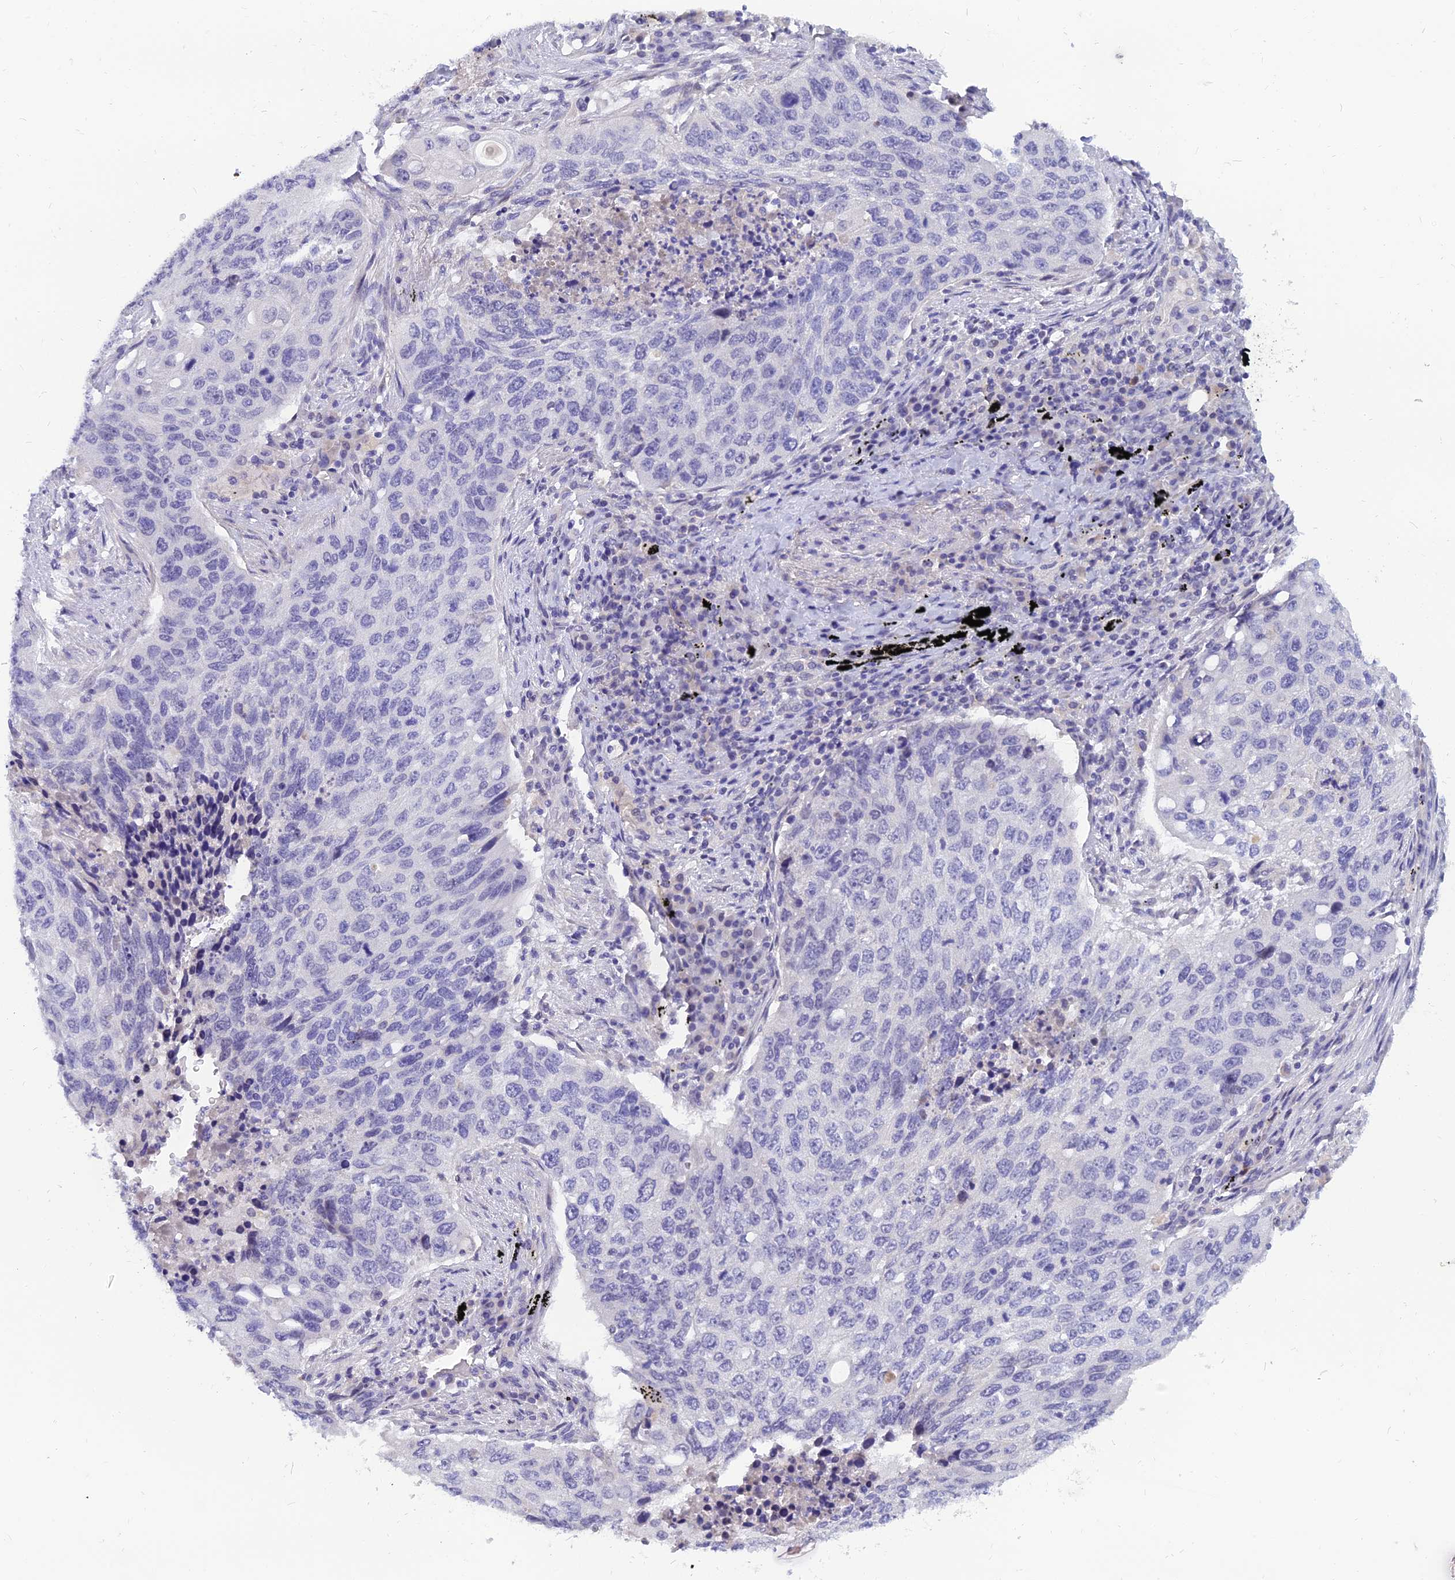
{"staining": {"intensity": "negative", "quantity": "none", "location": "none"}, "tissue": "lung cancer", "cell_type": "Tumor cells", "image_type": "cancer", "snomed": [{"axis": "morphology", "description": "Squamous cell carcinoma, NOS"}, {"axis": "topography", "description": "Lung"}], "caption": "The immunohistochemistry histopathology image has no significant positivity in tumor cells of lung squamous cell carcinoma tissue. Nuclei are stained in blue.", "gene": "TMEM161B", "patient": {"sex": "female", "age": 63}}